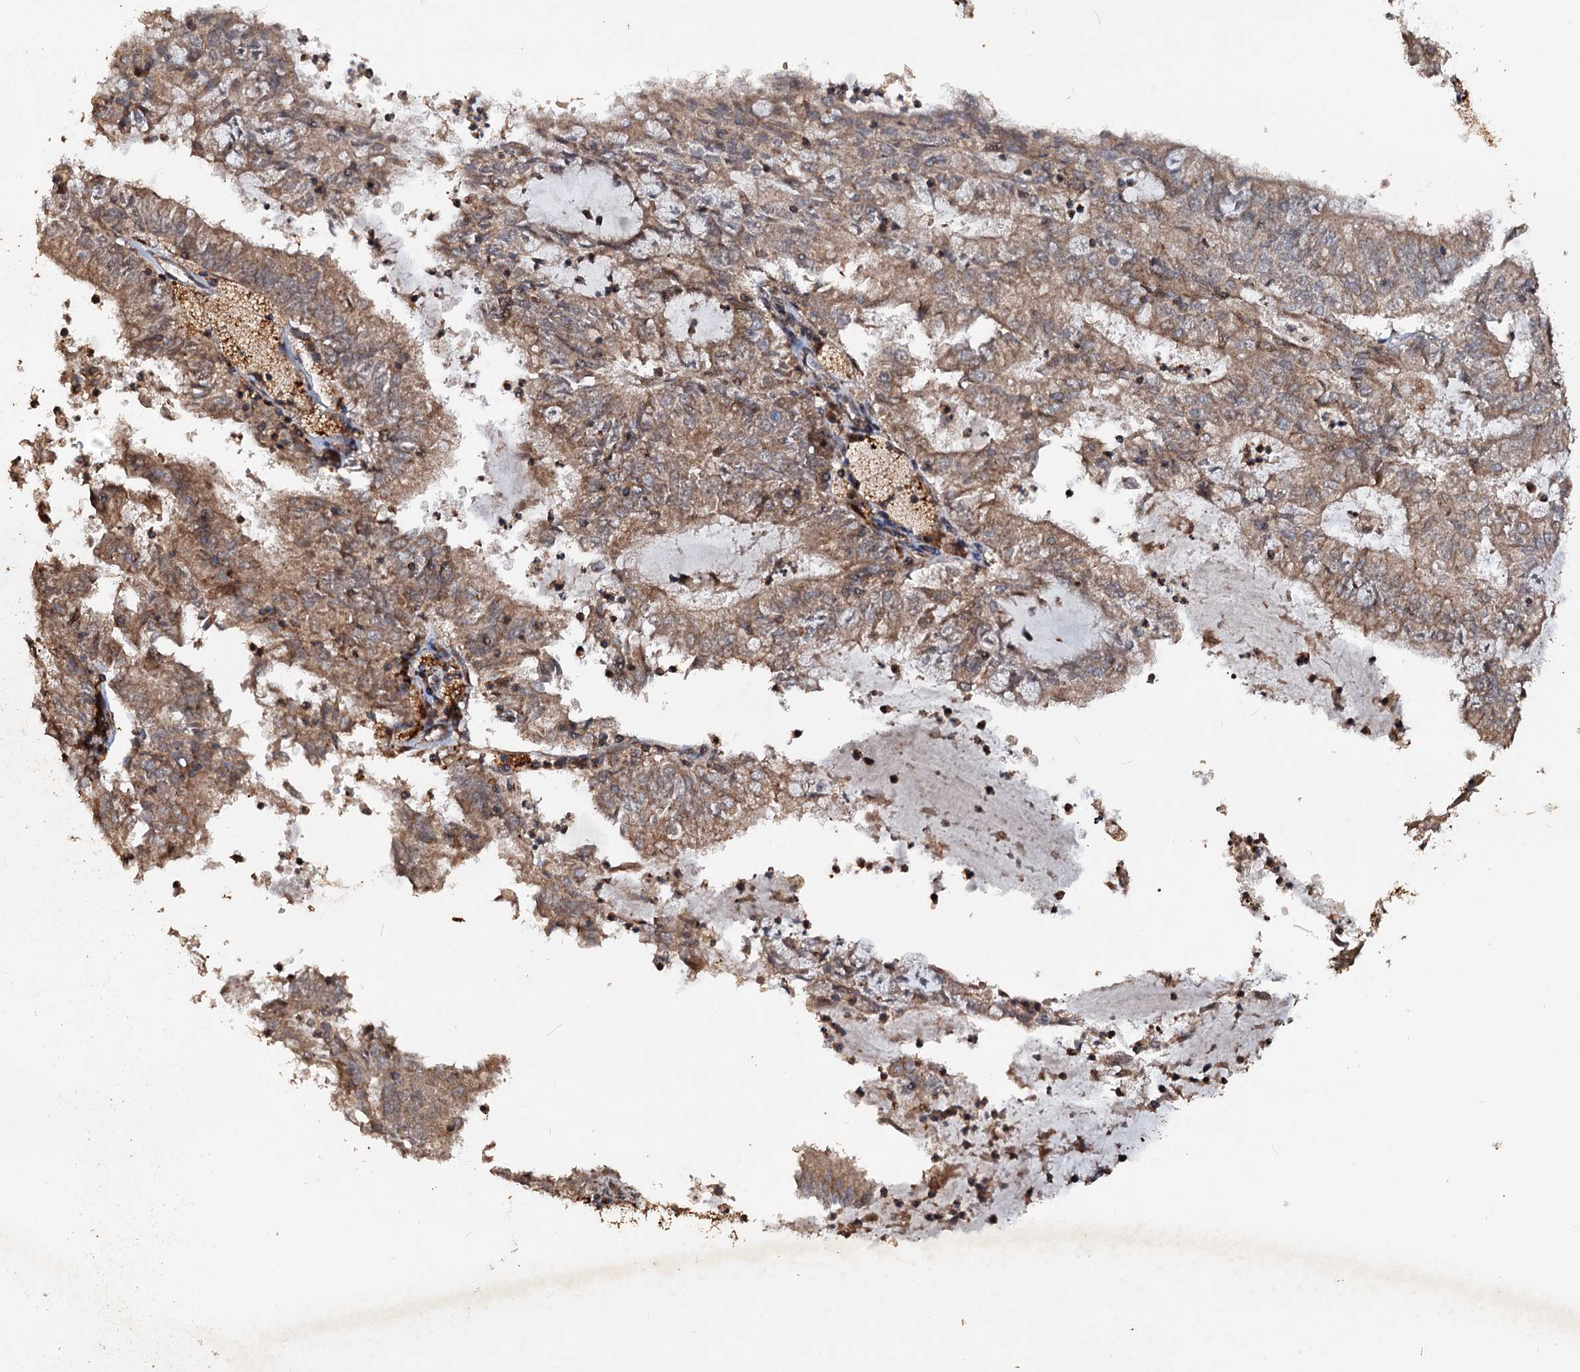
{"staining": {"intensity": "weak", "quantity": ">75%", "location": "cytoplasmic/membranous"}, "tissue": "endometrial cancer", "cell_type": "Tumor cells", "image_type": "cancer", "snomed": [{"axis": "morphology", "description": "Adenocarcinoma, NOS"}, {"axis": "topography", "description": "Endometrium"}], "caption": "Immunohistochemistry (DAB) staining of endometrial adenocarcinoma shows weak cytoplasmic/membranous protein positivity in approximately >75% of tumor cells.", "gene": "NOTCH2NLA", "patient": {"sex": "female", "age": 57}}